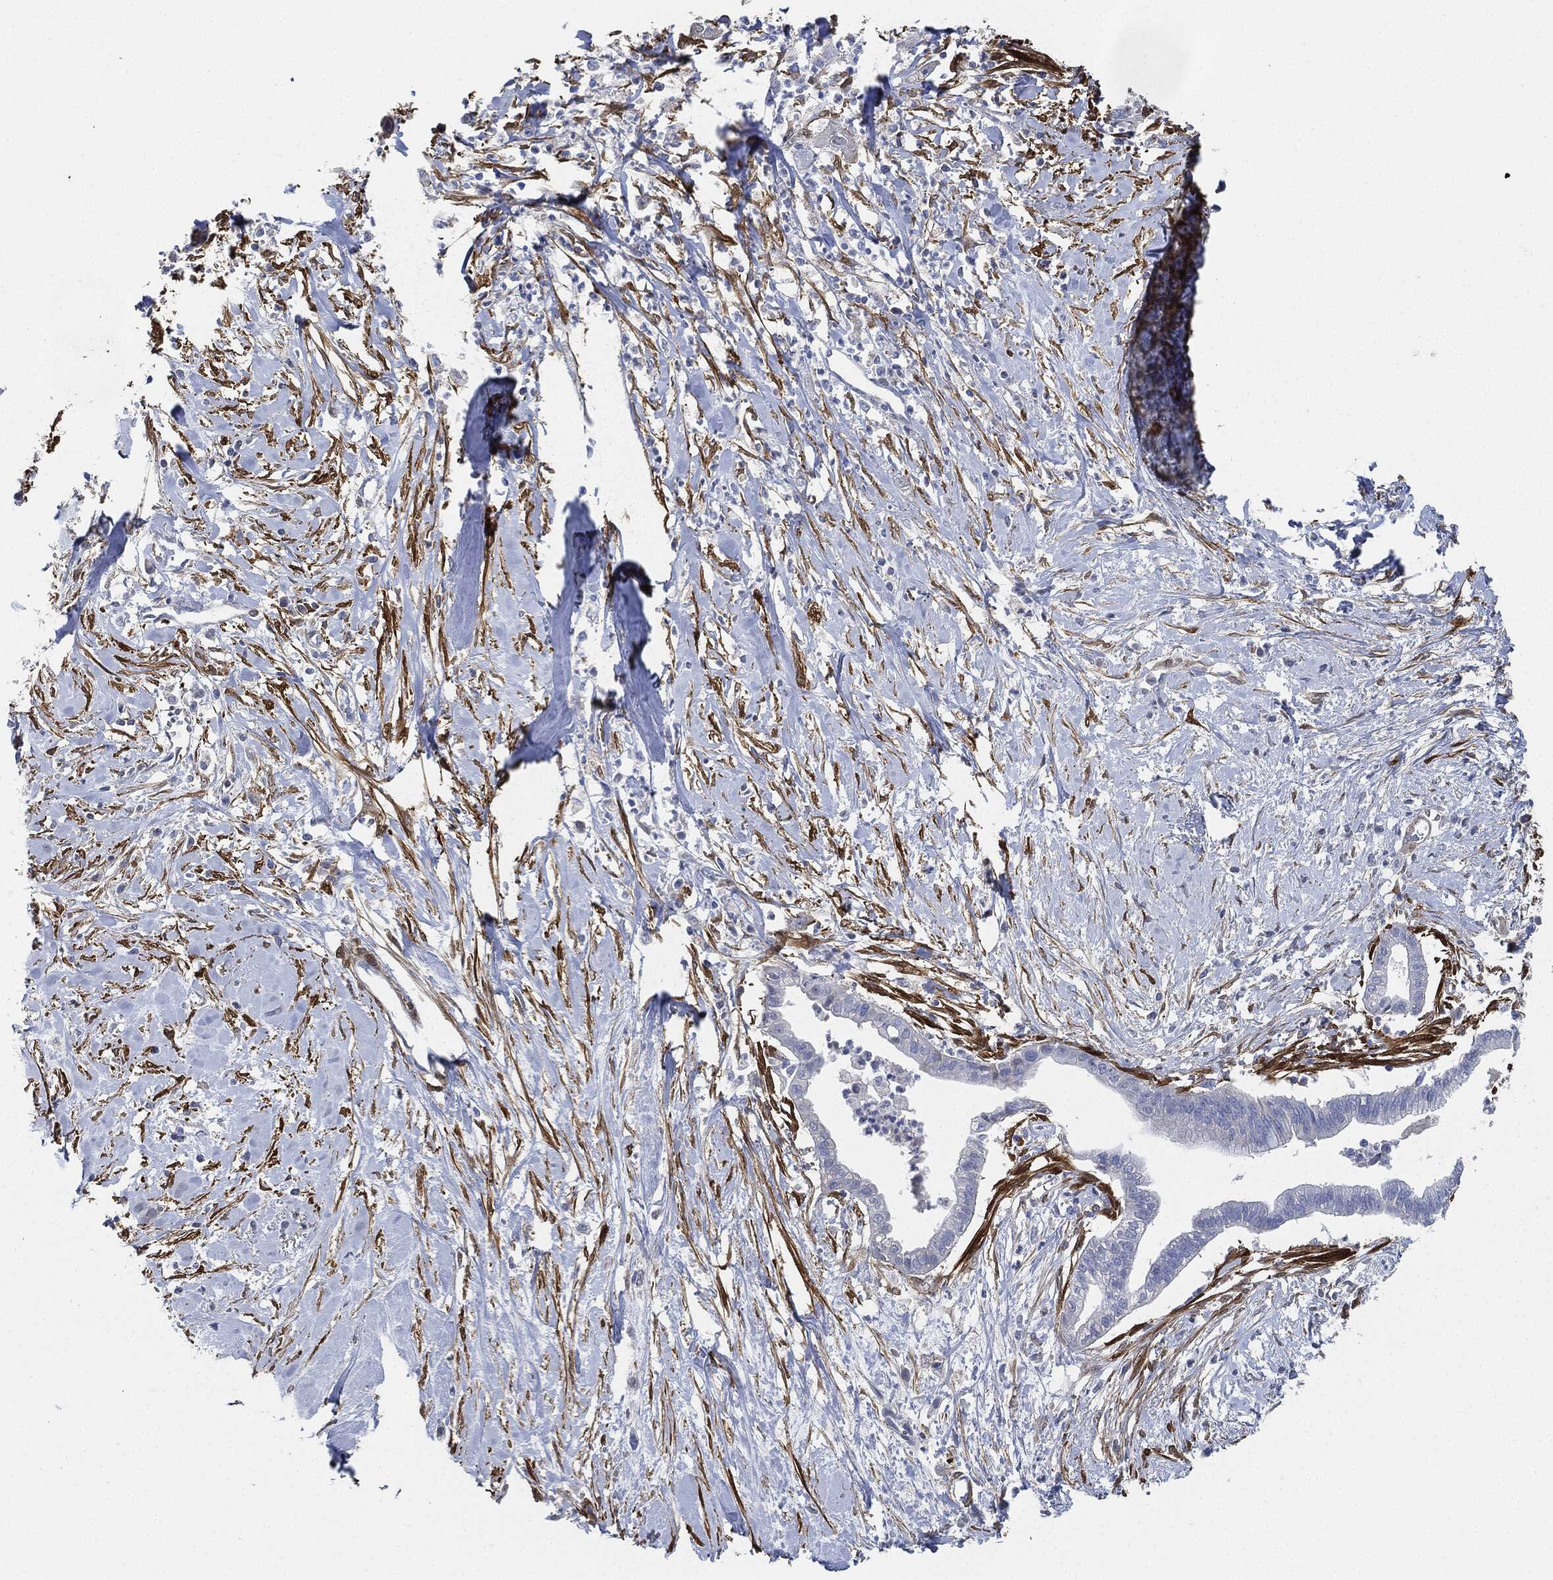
{"staining": {"intensity": "negative", "quantity": "none", "location": "none"}, "tissue": "pancreatic cancer", "cell_type": "Tumor cells", "image_type": "cancer", "snomed": [{"axis": "morphology", "description": "Normal tissue, NOS"}, {"axis": "morphology", "description": "Adenocarcinoma, NOS"}, {"axis": "topography", "description": "Pancreas"}], "caption": "IHC image of neoplastic tissue: human pancreatic cancer stained with DAB reveals no significant protein staining in tumor cells.", "gene": "TAGLN", "patient": {"sex": "female", "age": 58}}